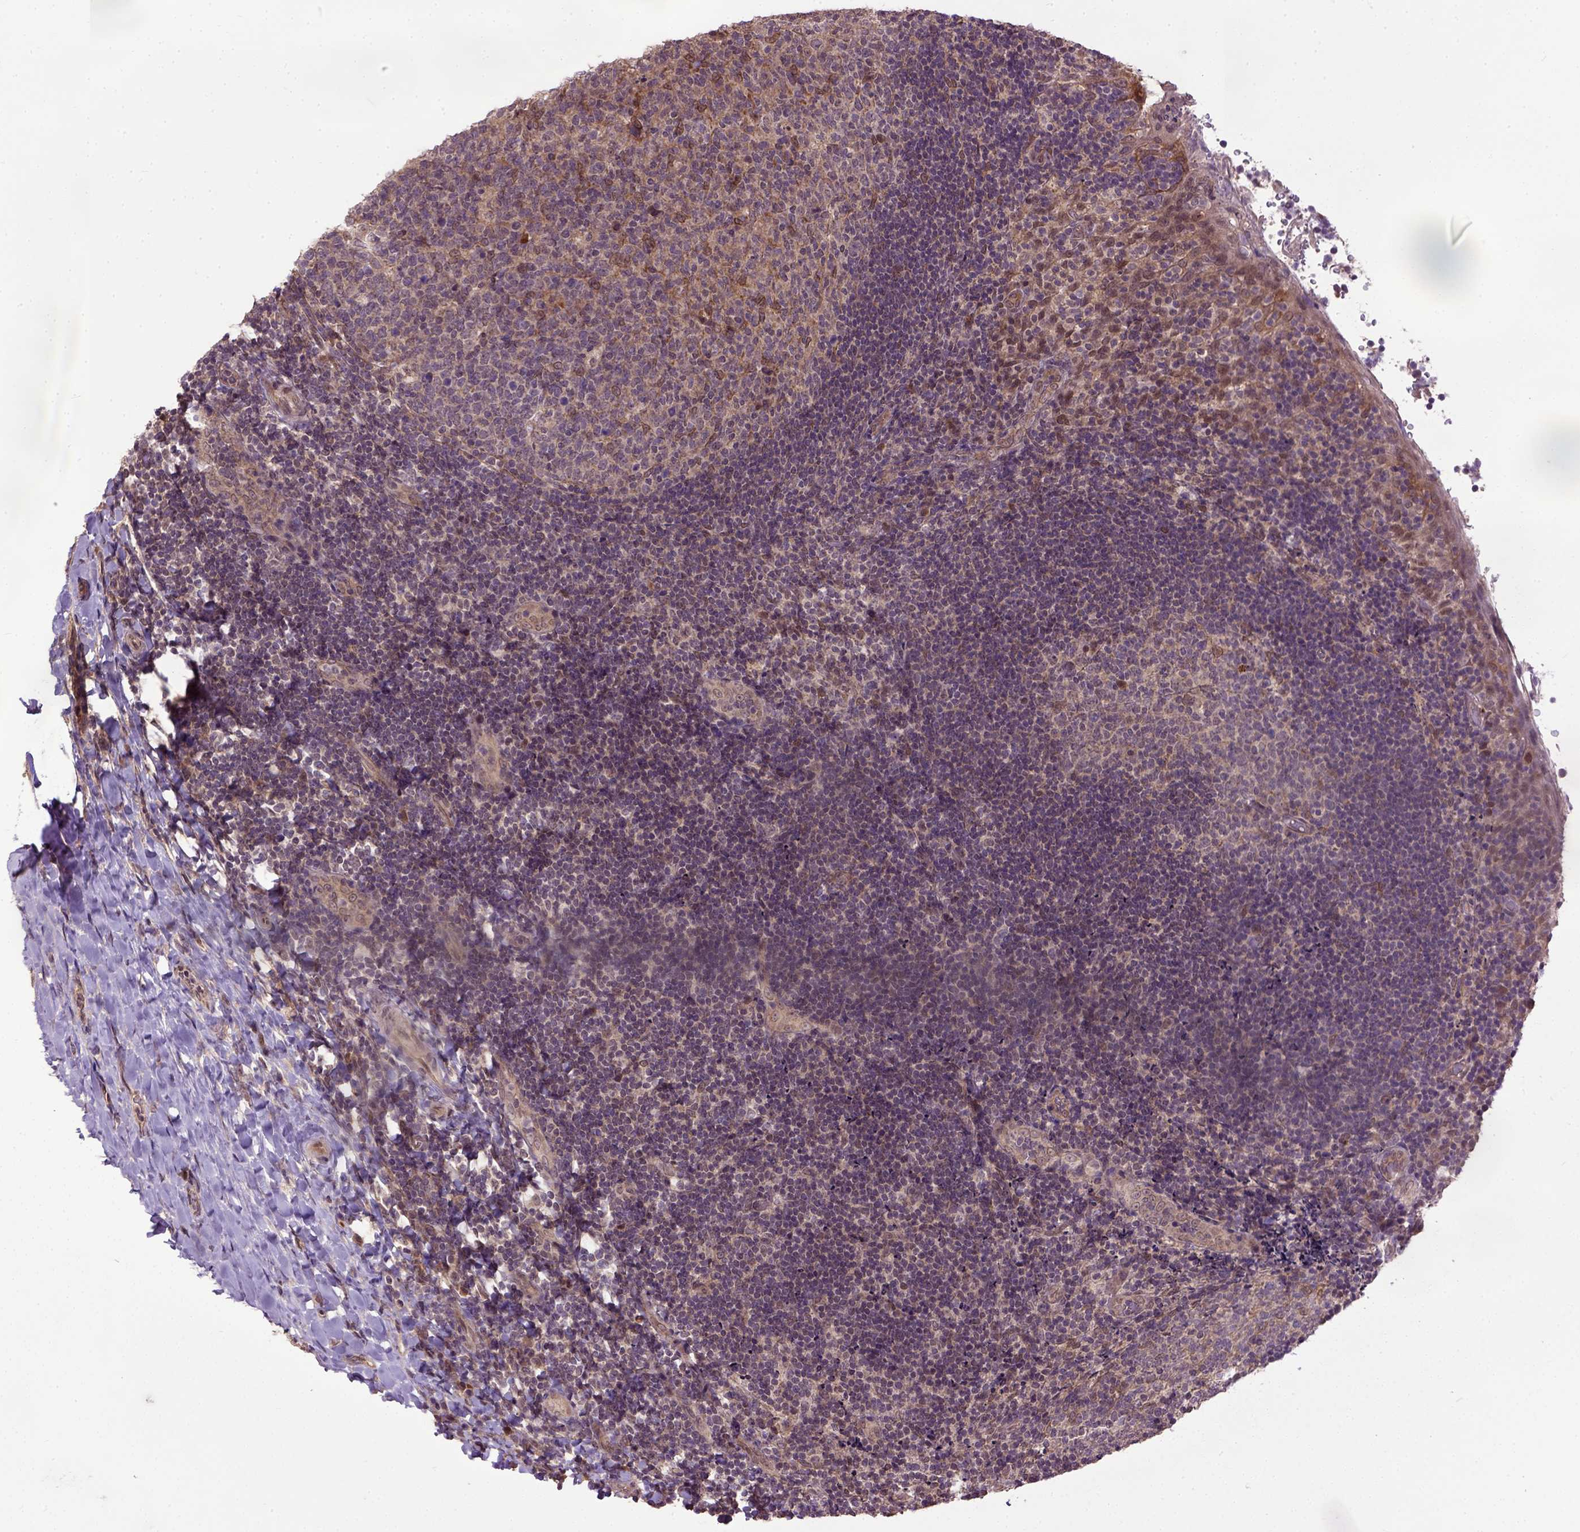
{"staining": {"intensity": "moderate", "quantity": "<25%", "location": "nuclear"}, "tissue": "tonsil", "cell_type": "Germinal center cells", "image_type": "normal", "snomed": [{"axis": "morphology", "description": "Normal tissue, NOS"}, {"axis": "topography", "description": "Tonsil"}], "caption": "This photomicrograph displays immunohistochemistry (IHC) staining of unremarkable tonsil, with low moderate nuclear staining in approximately <25% of germinal center cells.", "gene": "UBA3", "patient": {"sex": "female", "age": 10}}